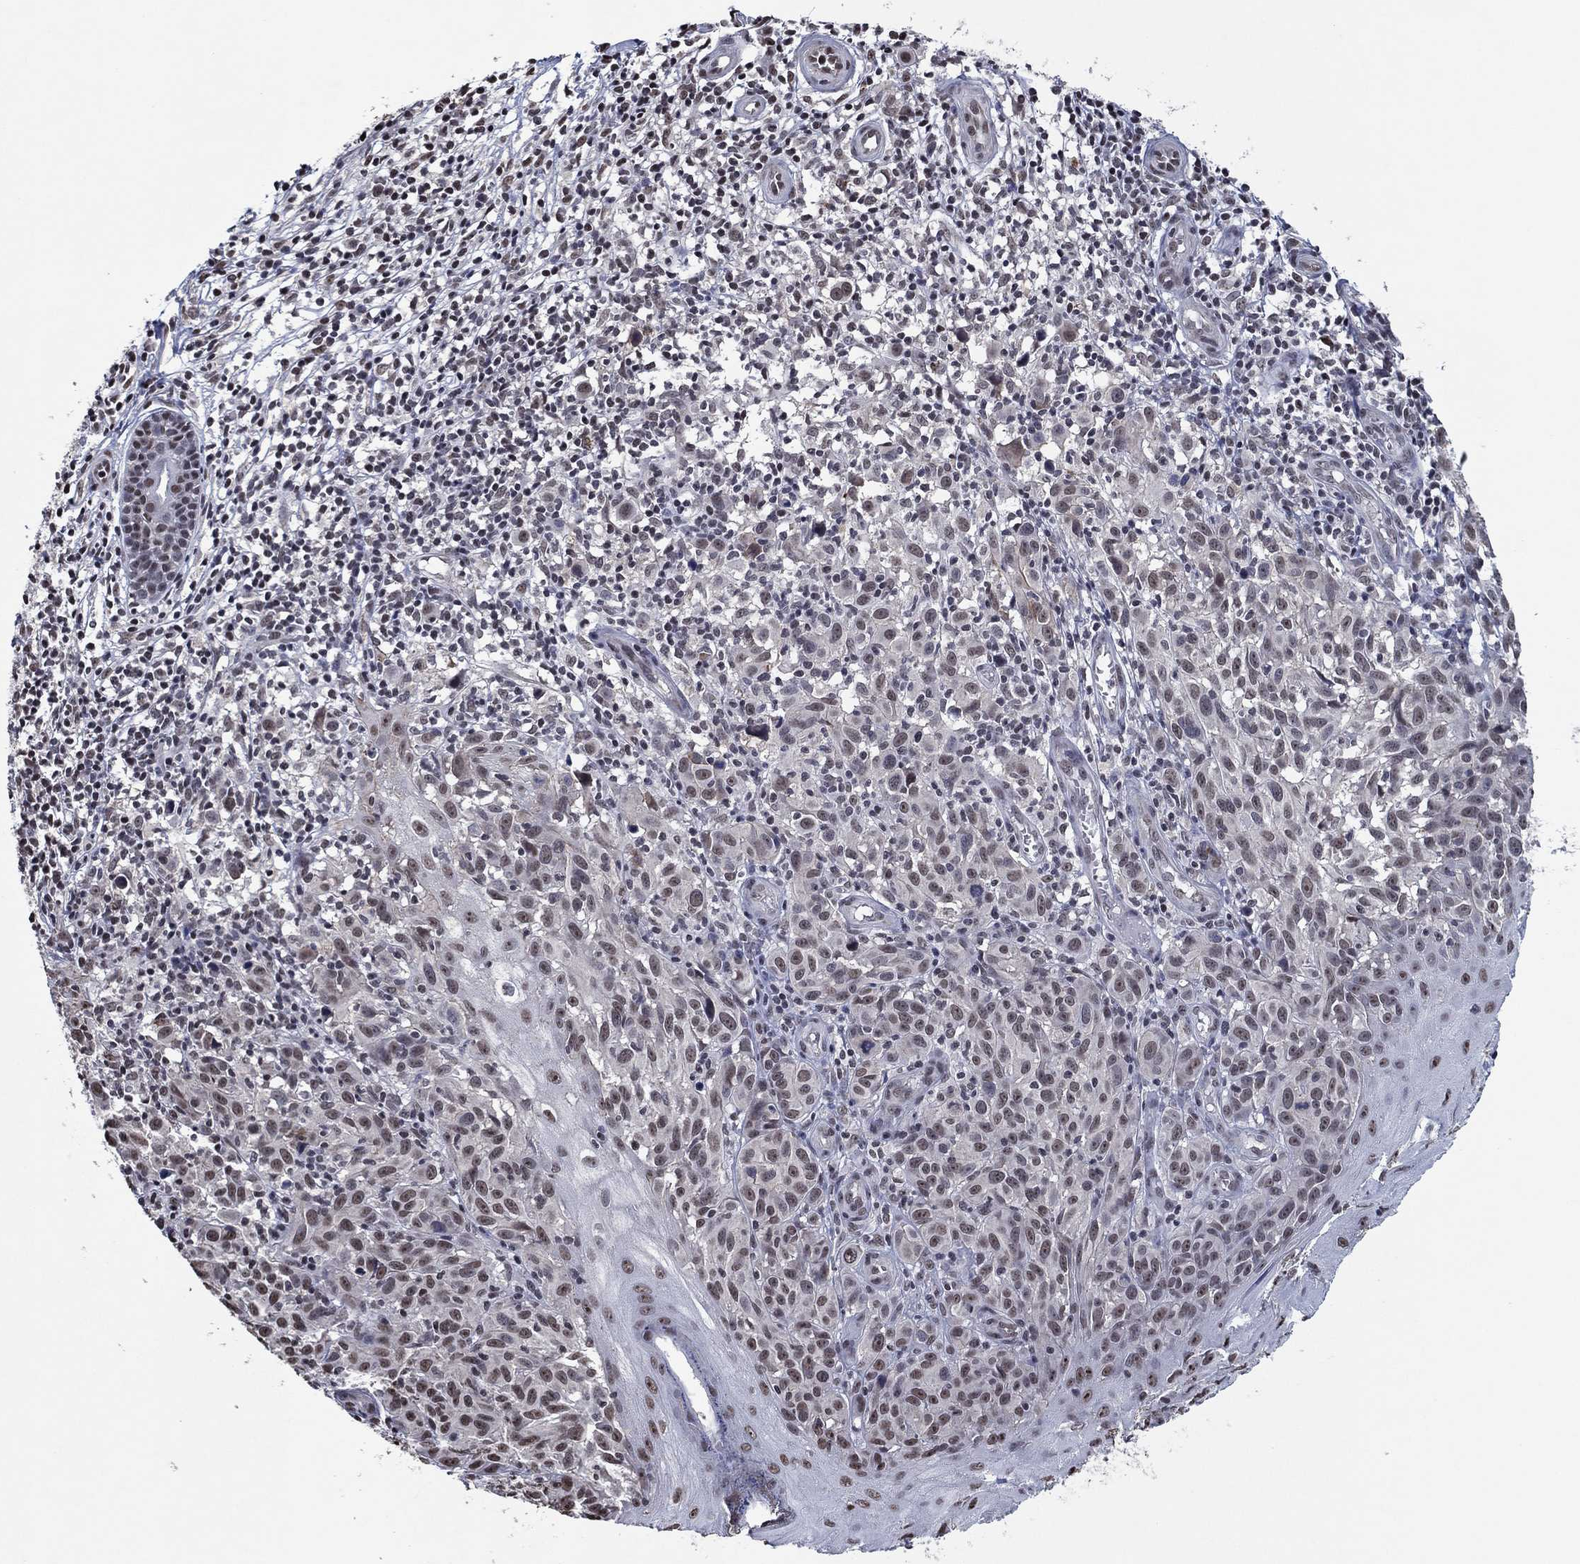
{"staining": {"intensity": "weak", "quantity": "<25%", "location": "nuclear"}, "tissue": "melanoma", "cell_type": "Tumor cells", "image_type": "cancer", "snomed": [{"axis": "morphology", "description": "Malignant melanoma, NOS"}, {"axis": "topography", "description": "Skin"}], "caption": "Micrograph shows no protein positivity in tumor cells of malignant melanoma tissue.", "gene": "ZBTB42", "patient": {"sex": "female", "age": 53}}